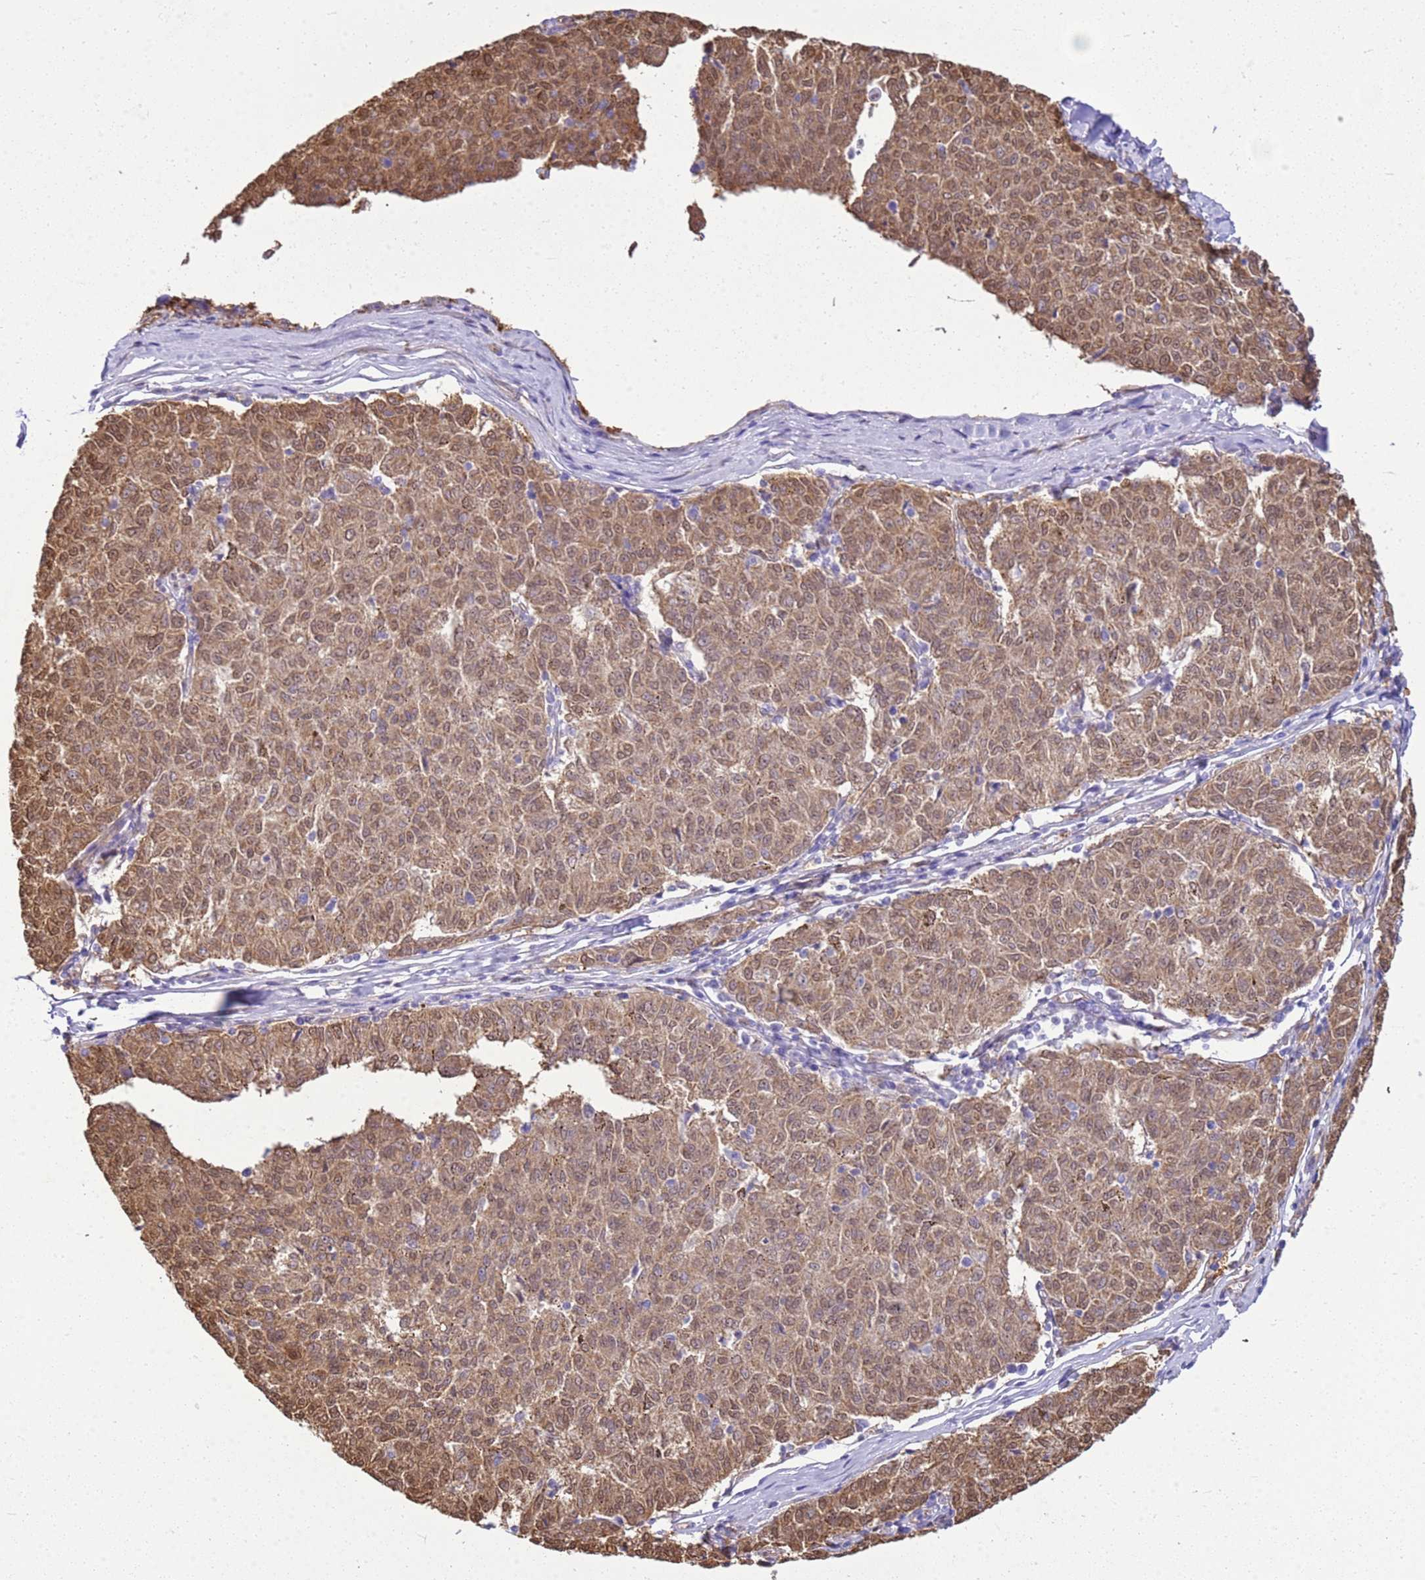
{"staining": {"intensity": "moderate", "quantity": ">75%", "location": "cytoplasmic/membranous"}, "tissue": "melanoma", "cell_type": "Tumor cells", "image_type": "cancer", "snomed": [{"axis": "morphology", "description": "Malignant melanoma, NOS"}, {"axis": "topography", "description": "Skin"}], "caption": "Malignant melanoma stained with immunohistochemistry (IHC) exhibits moderate cytoplasmic/membranous positivity in about >75% of tumor cells. Using DAB (brown) and hematoxylin (blue) stains, captured at high magnification using brightfield microscopy.", "gene": "YWHAE", "patient": {"sex": "female", "age": 72}}